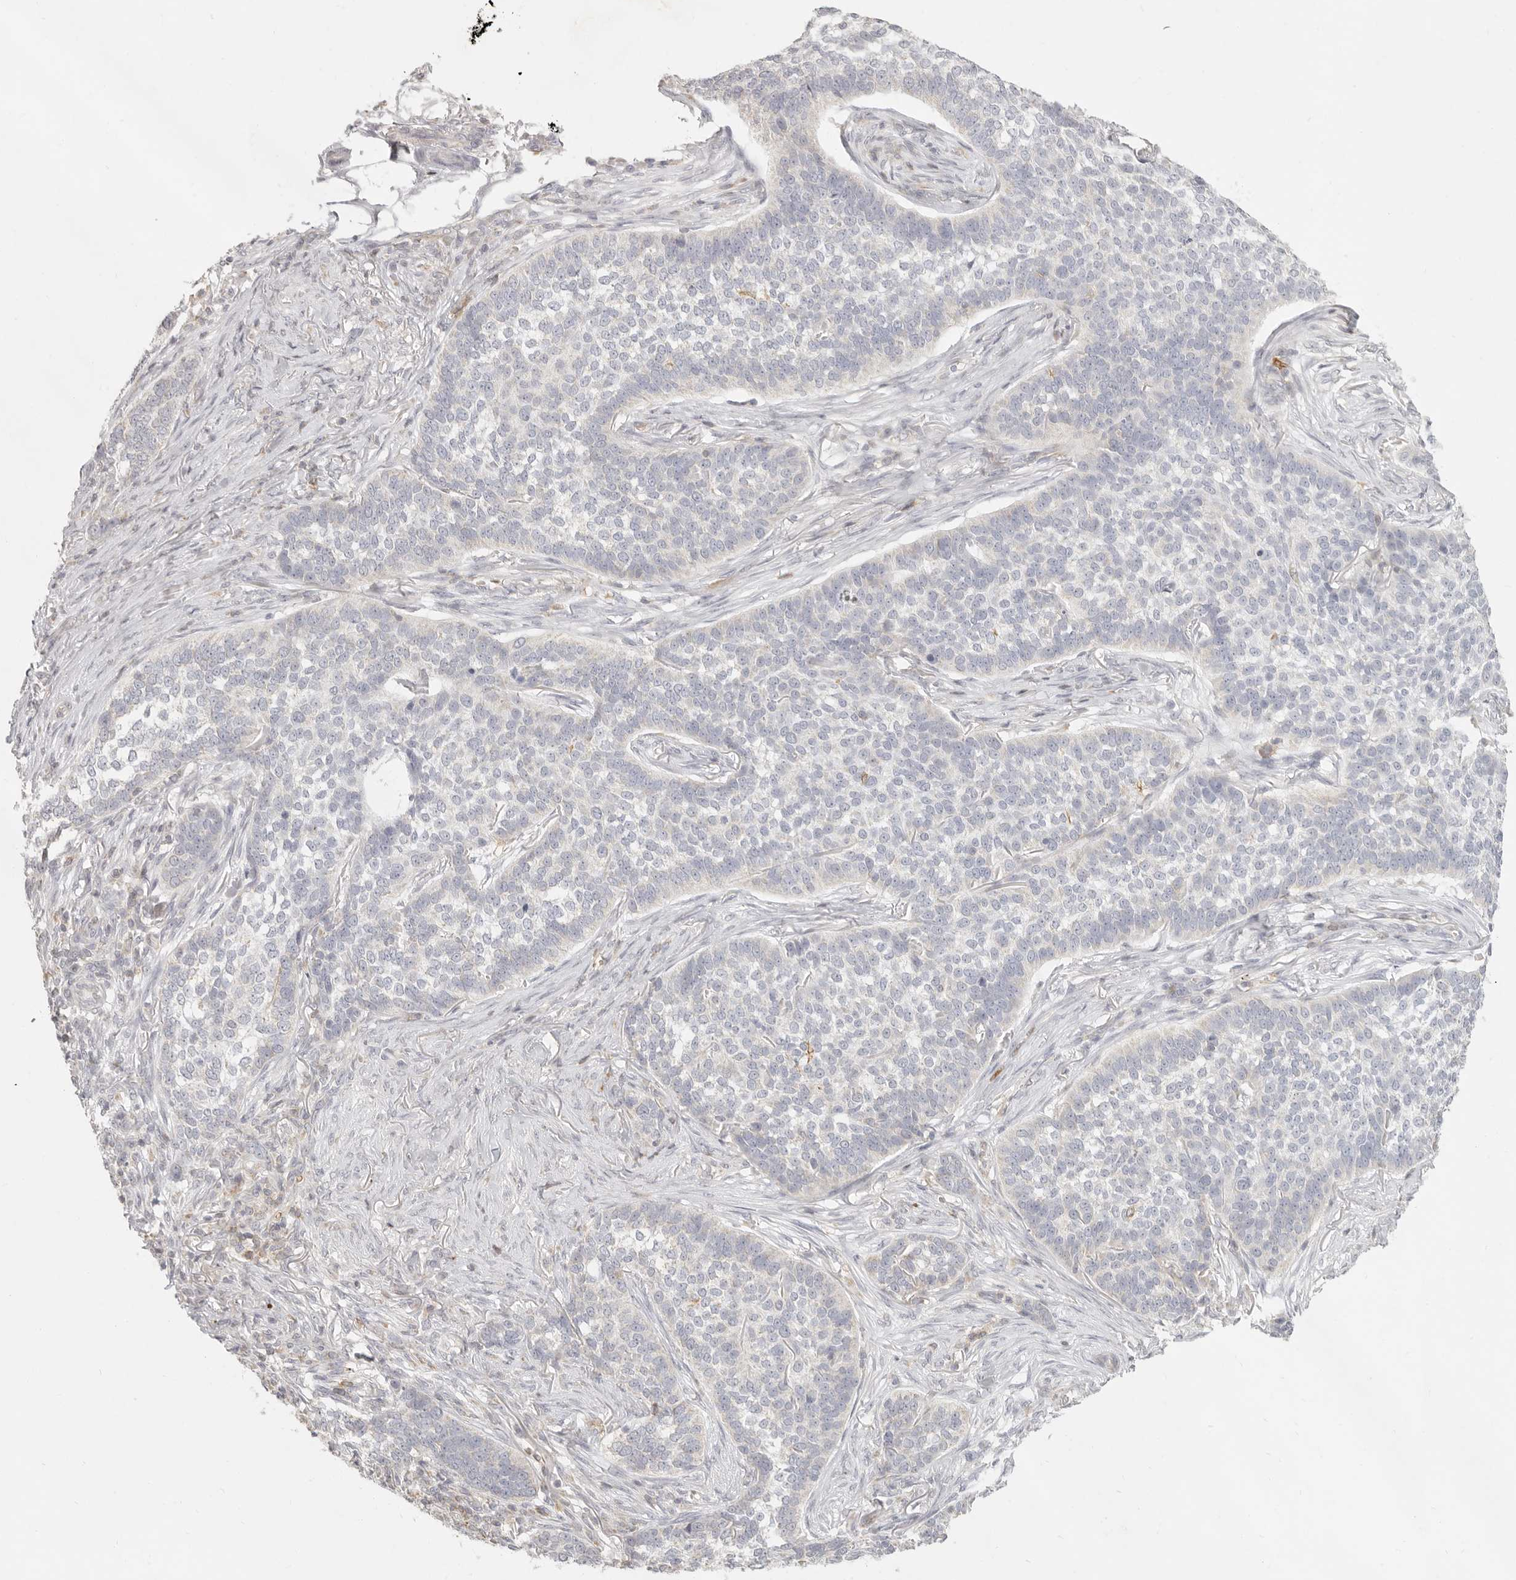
{"staining": {"intensity": "negative", "quantity": "none", "location": "none"}, "tissue": "skin cancer", "cell_type": "Tumor cells", "image_type": "cancer", "snomed": [{"axis": "morphology", "description": "Basal cell carcinoma"}, {"axis": "topography", "description": "Skin"}], "caption": "Photomicrograph shows no significant protein positivity in tumor cells of skin cancer (basal cell carcinoma). (DAB (3,3'-diaminobenzidine) immunohistochemistry (IHC), high magnification).", "gene": "NIBAN1", "patient": {"sex": "male", "age": 85}}